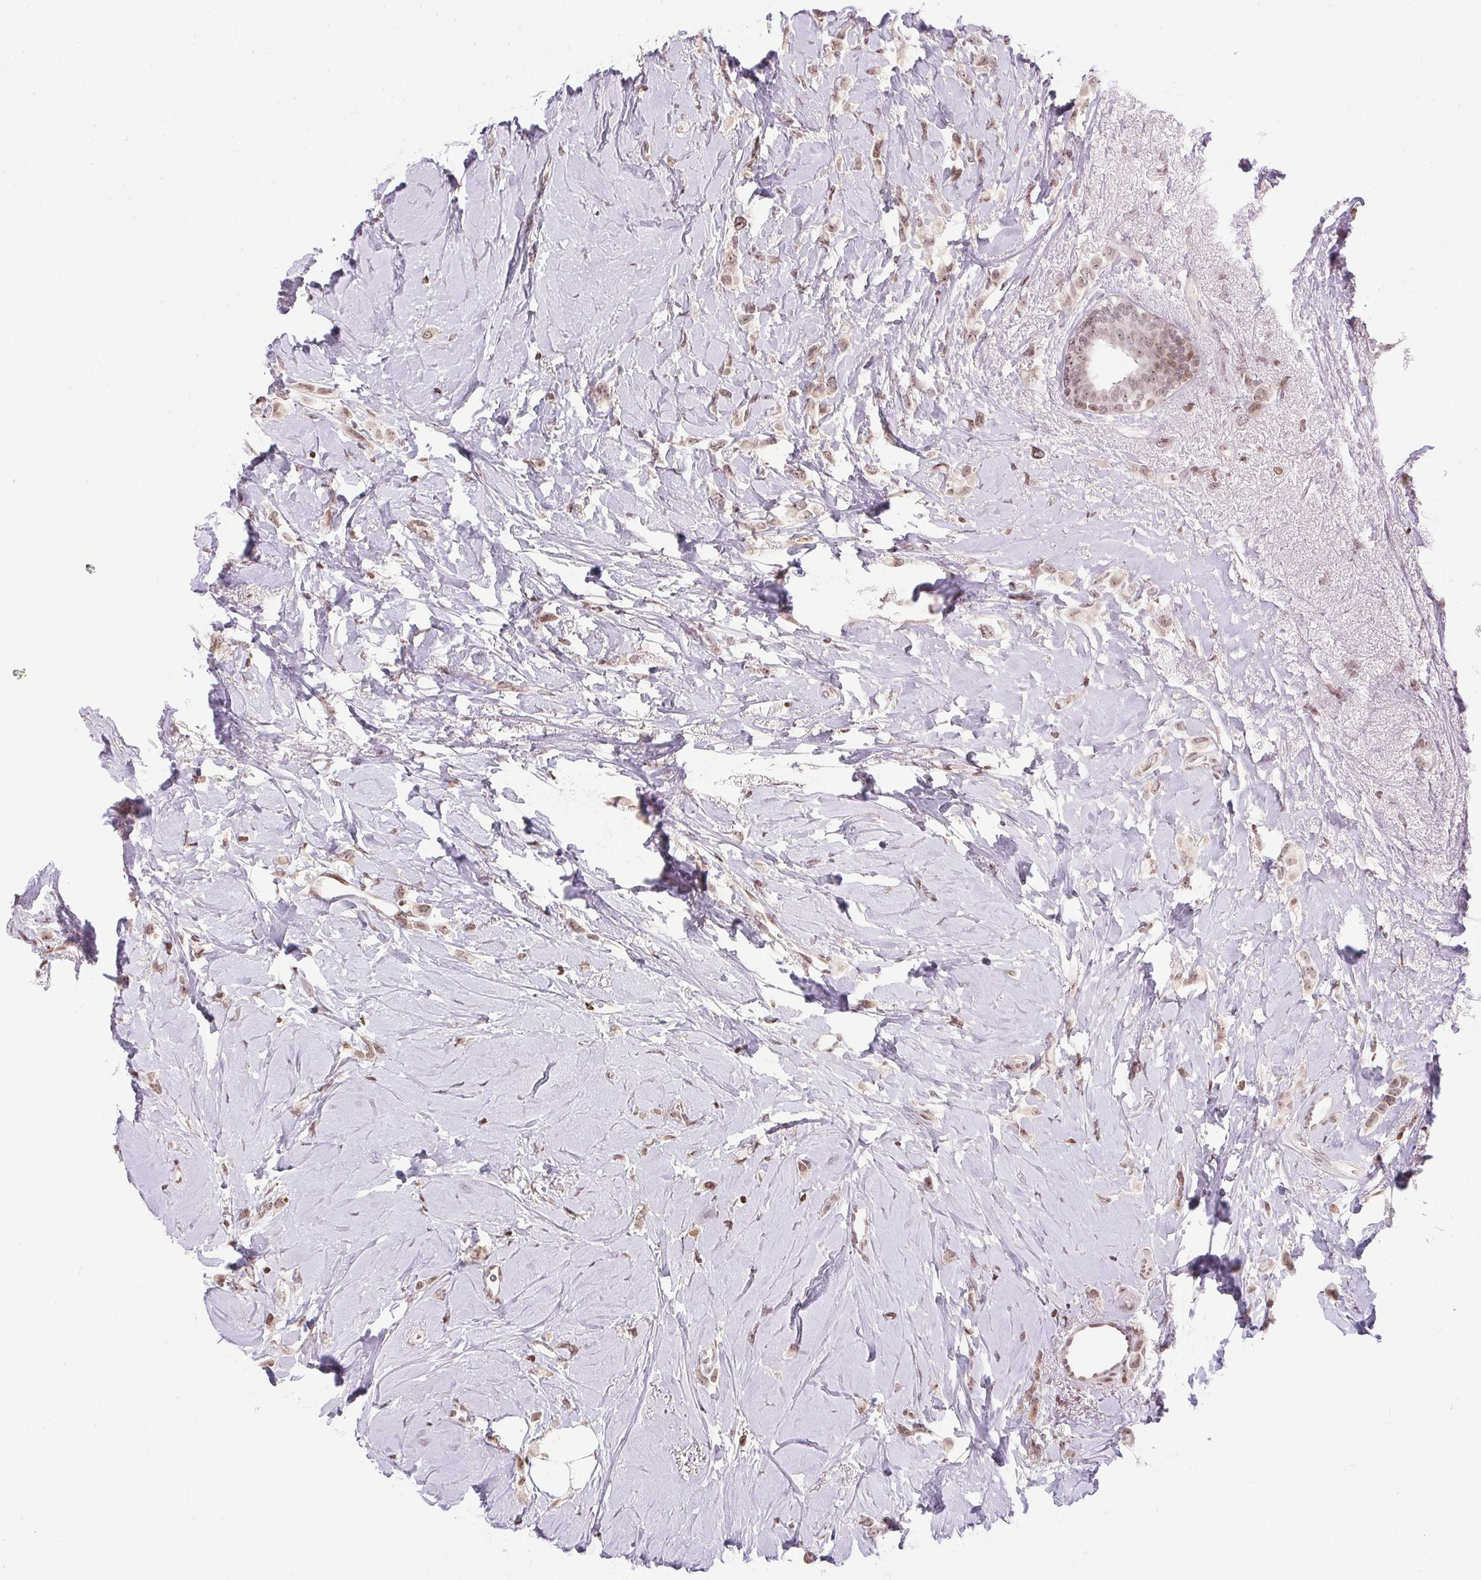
{"staining": {"intensity": "weak", "quantity": ">75%", "location": "nuclear"}, "tissue": "breast cancer", "cell_type": "Tumor cells", "image_type": "cancer", "snomed": [{"axis": "morphology", "description": "Lobular carcinoma"}, {"axis": "topography", "description": "Breast"}], "caption": "Protein staining of breast lobular carcinoma tissue exhibits weak nuclear staining in approximately >75% of tumor cells.", "gene": "RNF181", "patient": {"sex": "female", "age": 66}}